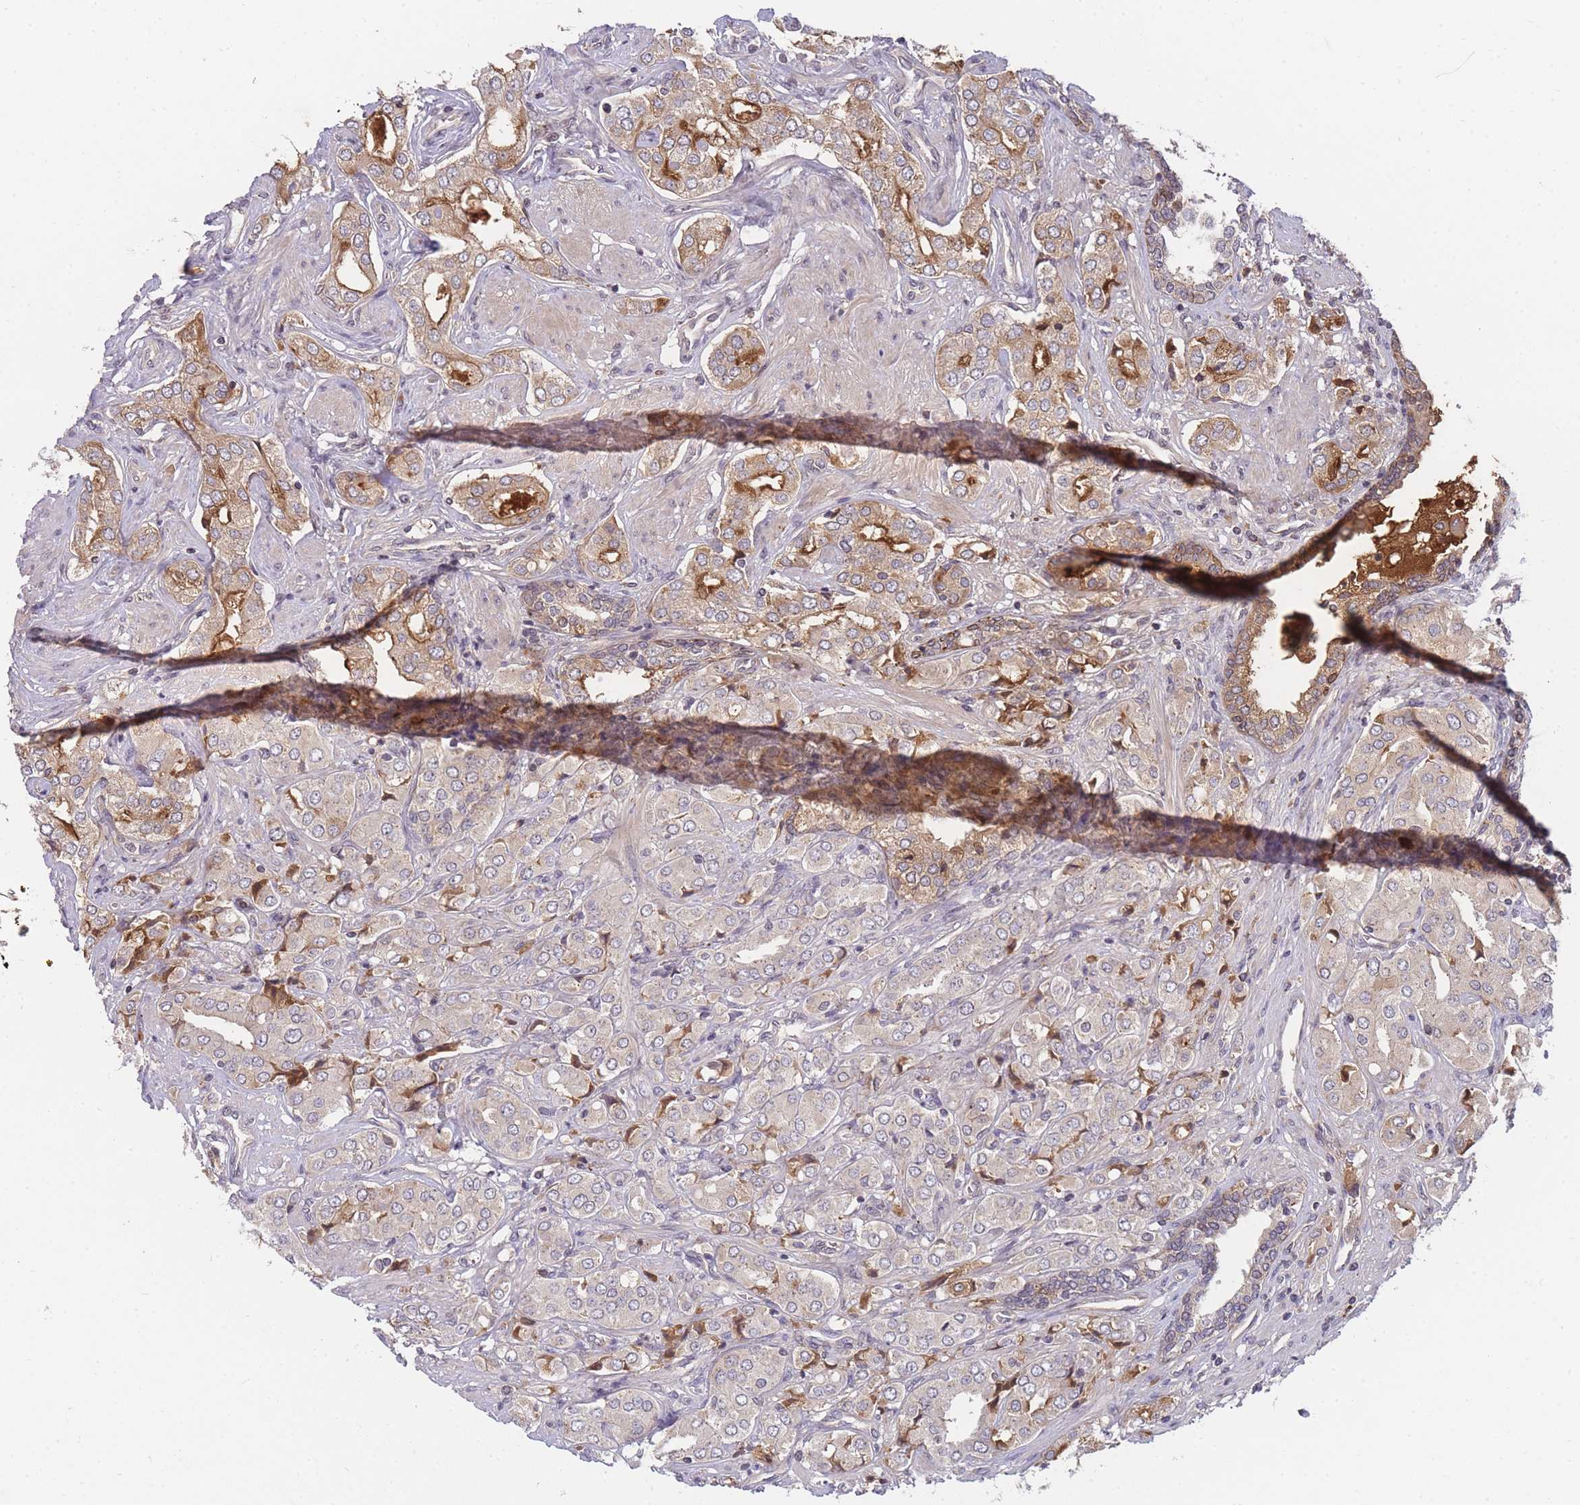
{"staining": {"intensity": "moderate", "quantity": "<25%", "location": "cytoplasmic/membranous"}, "tissue": "prostate cancer", "cell_type": "Tumor cells", "image_type": "cancer", "snomed": [{"axis": "morphology", "description": "Adenocarcinoma, High grade"}, {"axis": "topography", "description": "Prostate"}], "caption": "The immunohistochemical stain highlights moderate cytoplasmic/membranous staining in tumor cells of adenocarcinoma (high-grade) (prostate) tissue.", "gene": "RALGDS", "patient": {"sex": "male", "age": 71}}